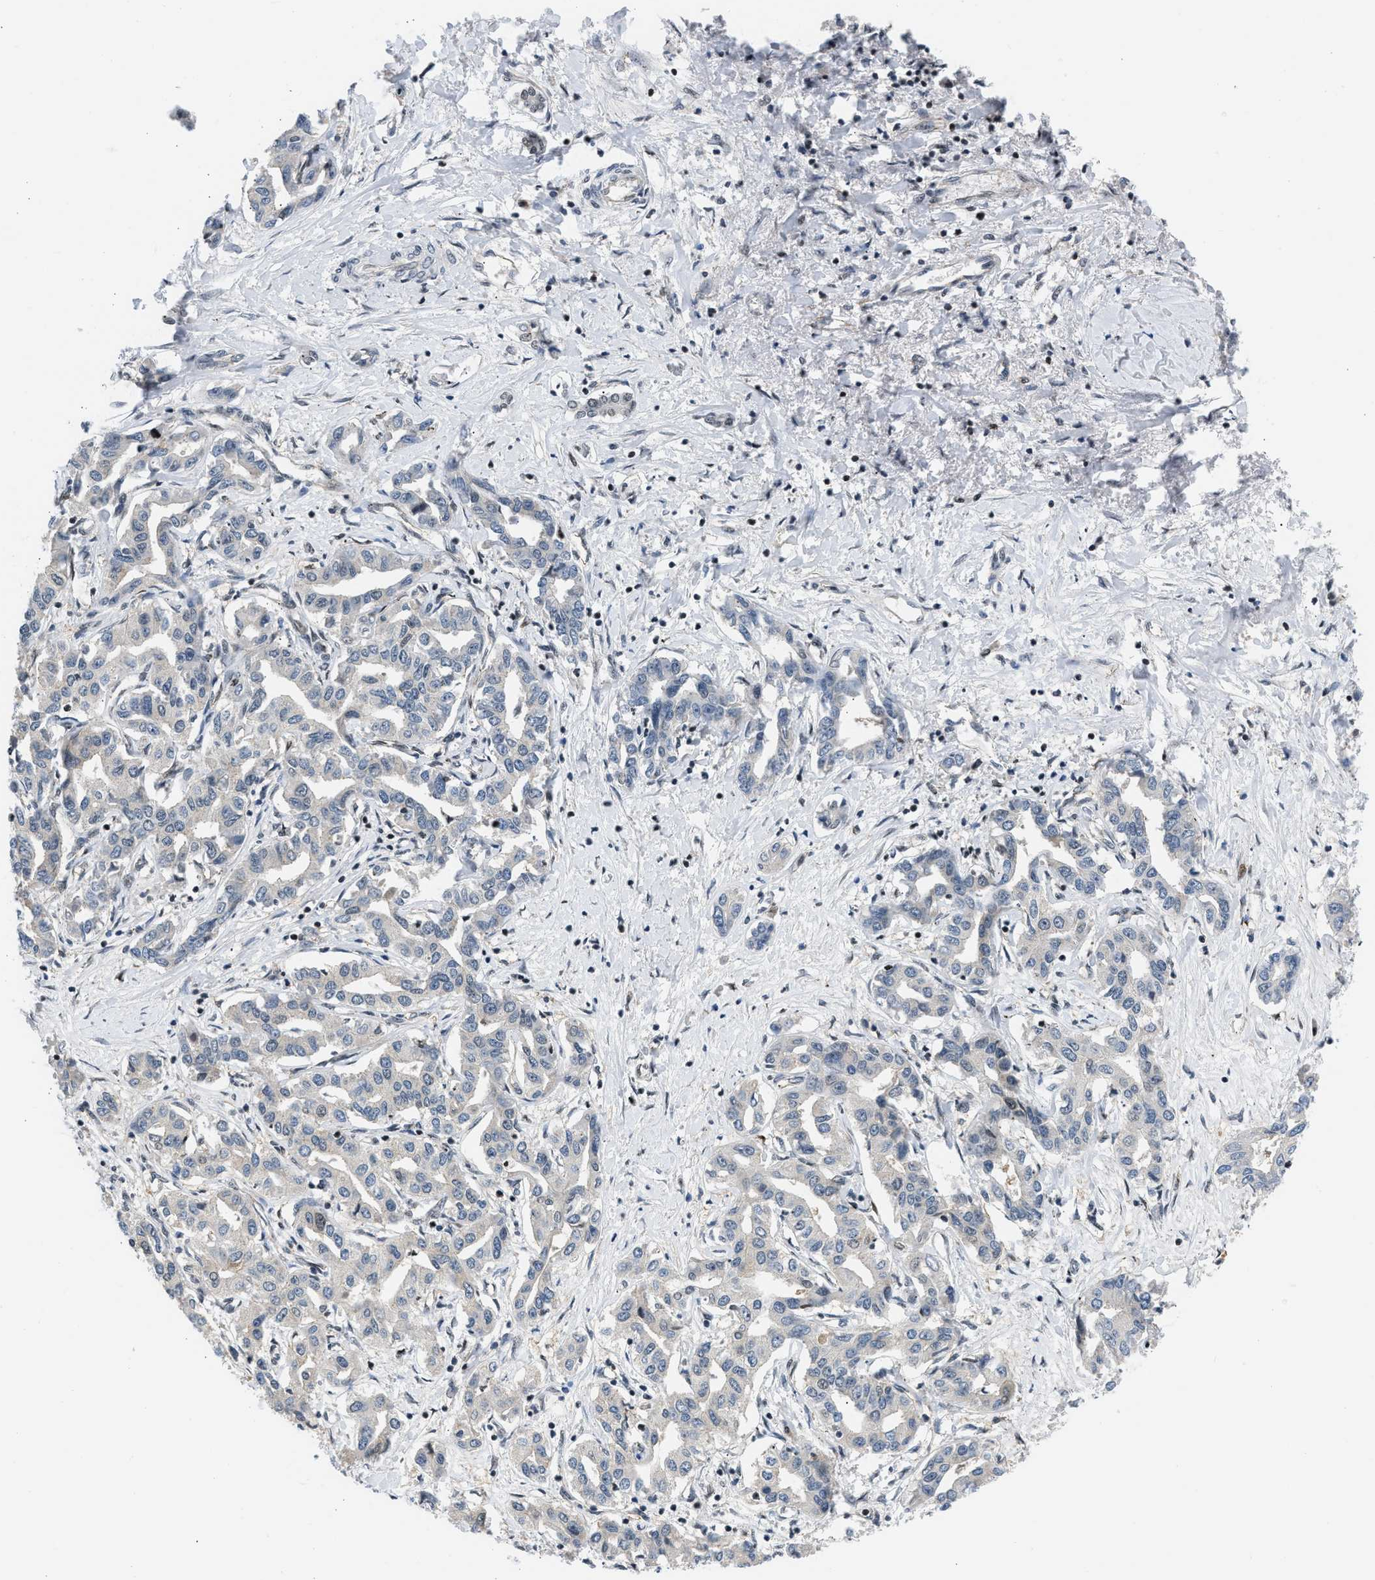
{"staining": {"intensity": "moderate", "quantity": "<25%", "location": "nuclear"}, "tissue": "liver cancer", "cell_type": "Tumor cells", "image_type": "cancer", "snomed": [{"axis": "morphology", "description": "Cholangiocarcinoma"}, {"axis": "topography", "description": "Liver"}], "caption": "Immunohistochemical staining of human liver cancer (cholangiocarcinoma) demonstrates low levels of moderate nuclear protein positivity in approximately <25% of tumor cells.", "gene": "OLIG3", "patient": {"sex": "male", "age": 59}}